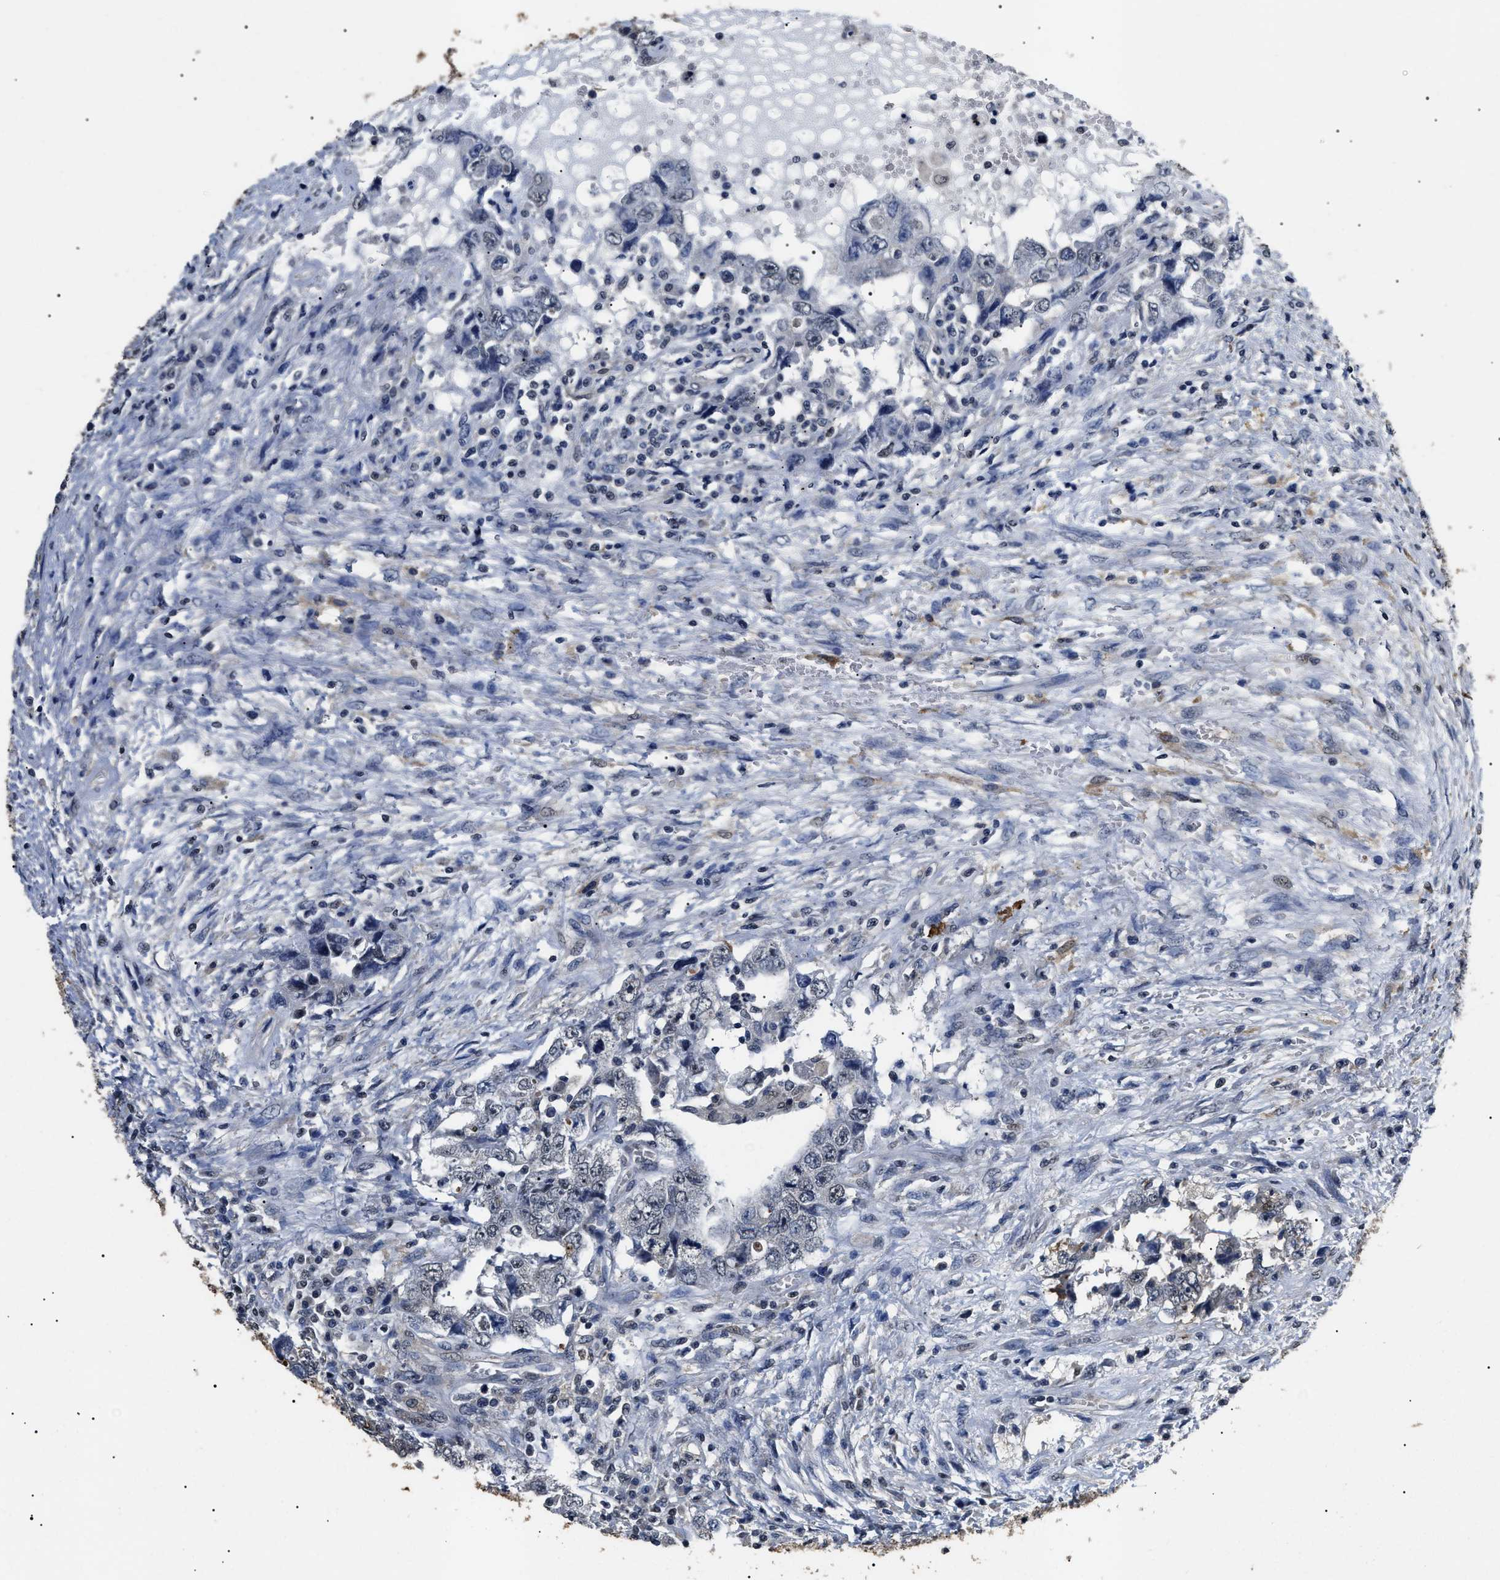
{"staining": {"intensity": "negative", "quantity": "none", "location": "none"}, "tissue": "testis cancer", "cell_type": "Tumor cells", "image_type": "cancer", "snomed": [{"axis": "morphology", "description": "Carcinoma, Embryonal, NOS"}, {"axis": "topography", "description": "Testis"}], "caption": "Tumor cells are negative for protein expression in human embryonal carcinoma (testis).", "gene": "ANP32E", "patient": {"sex": "male", "age": 26}}